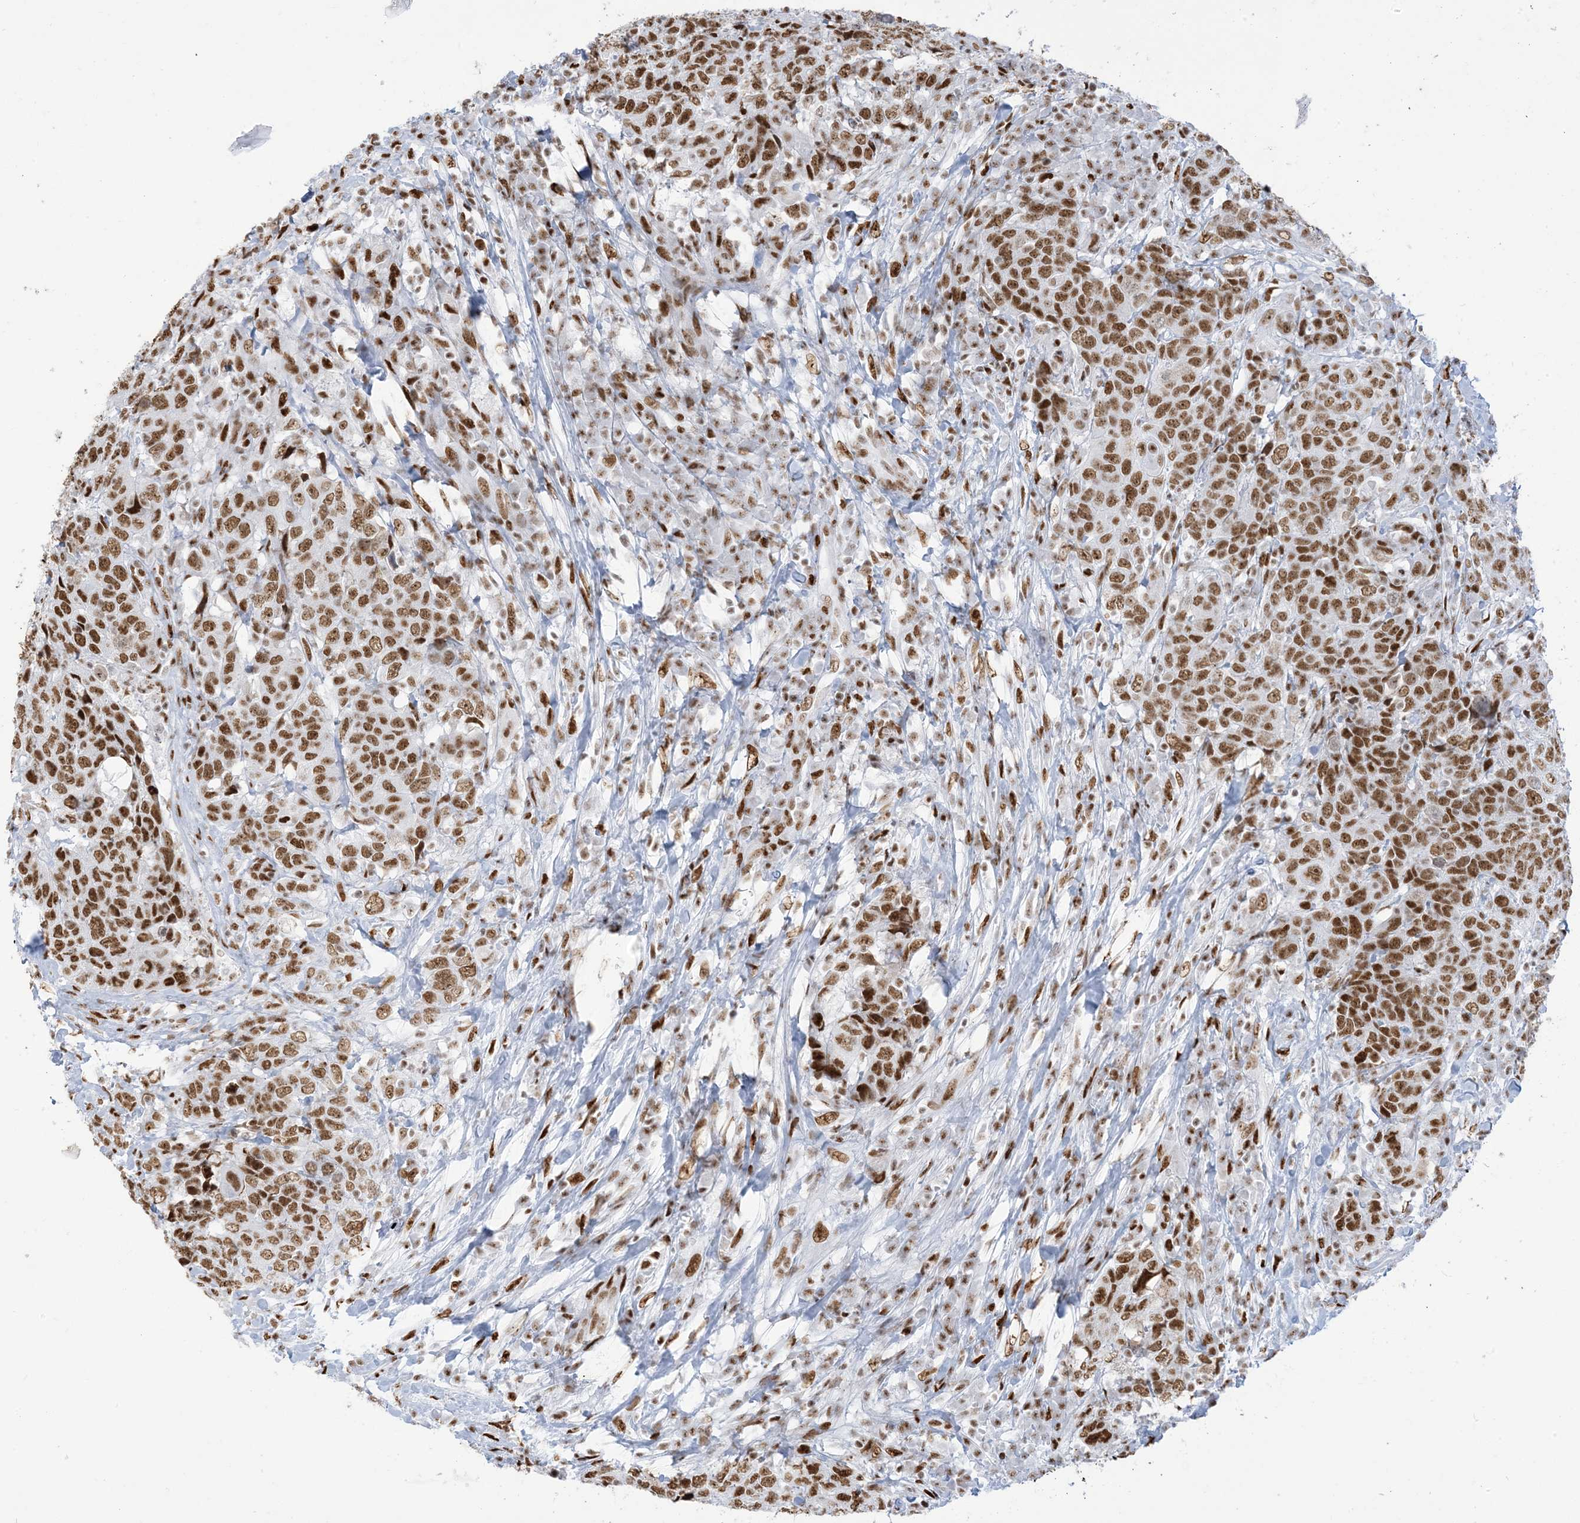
{"staining": {"intensity": "moderate", "quantity": ">75%", "location": "nuclear"}, "tissue": "head and neck cancer", "cell_type": "Tumor cells", "image_type": "cancer", "snomed": [{"axis": "morphology", "description": "Squamous cell carcinoma, NOS"}, {"axis": "topography", "description": "Head-Neck"}], "caption": "Tumor cells show medium levels of moderate nuclear positivity in approximately >75% of cells in human squamous cell carcinoma (head and neck).", "gene": "STAG1", "patient": {"sex": "male", "age": 66}}